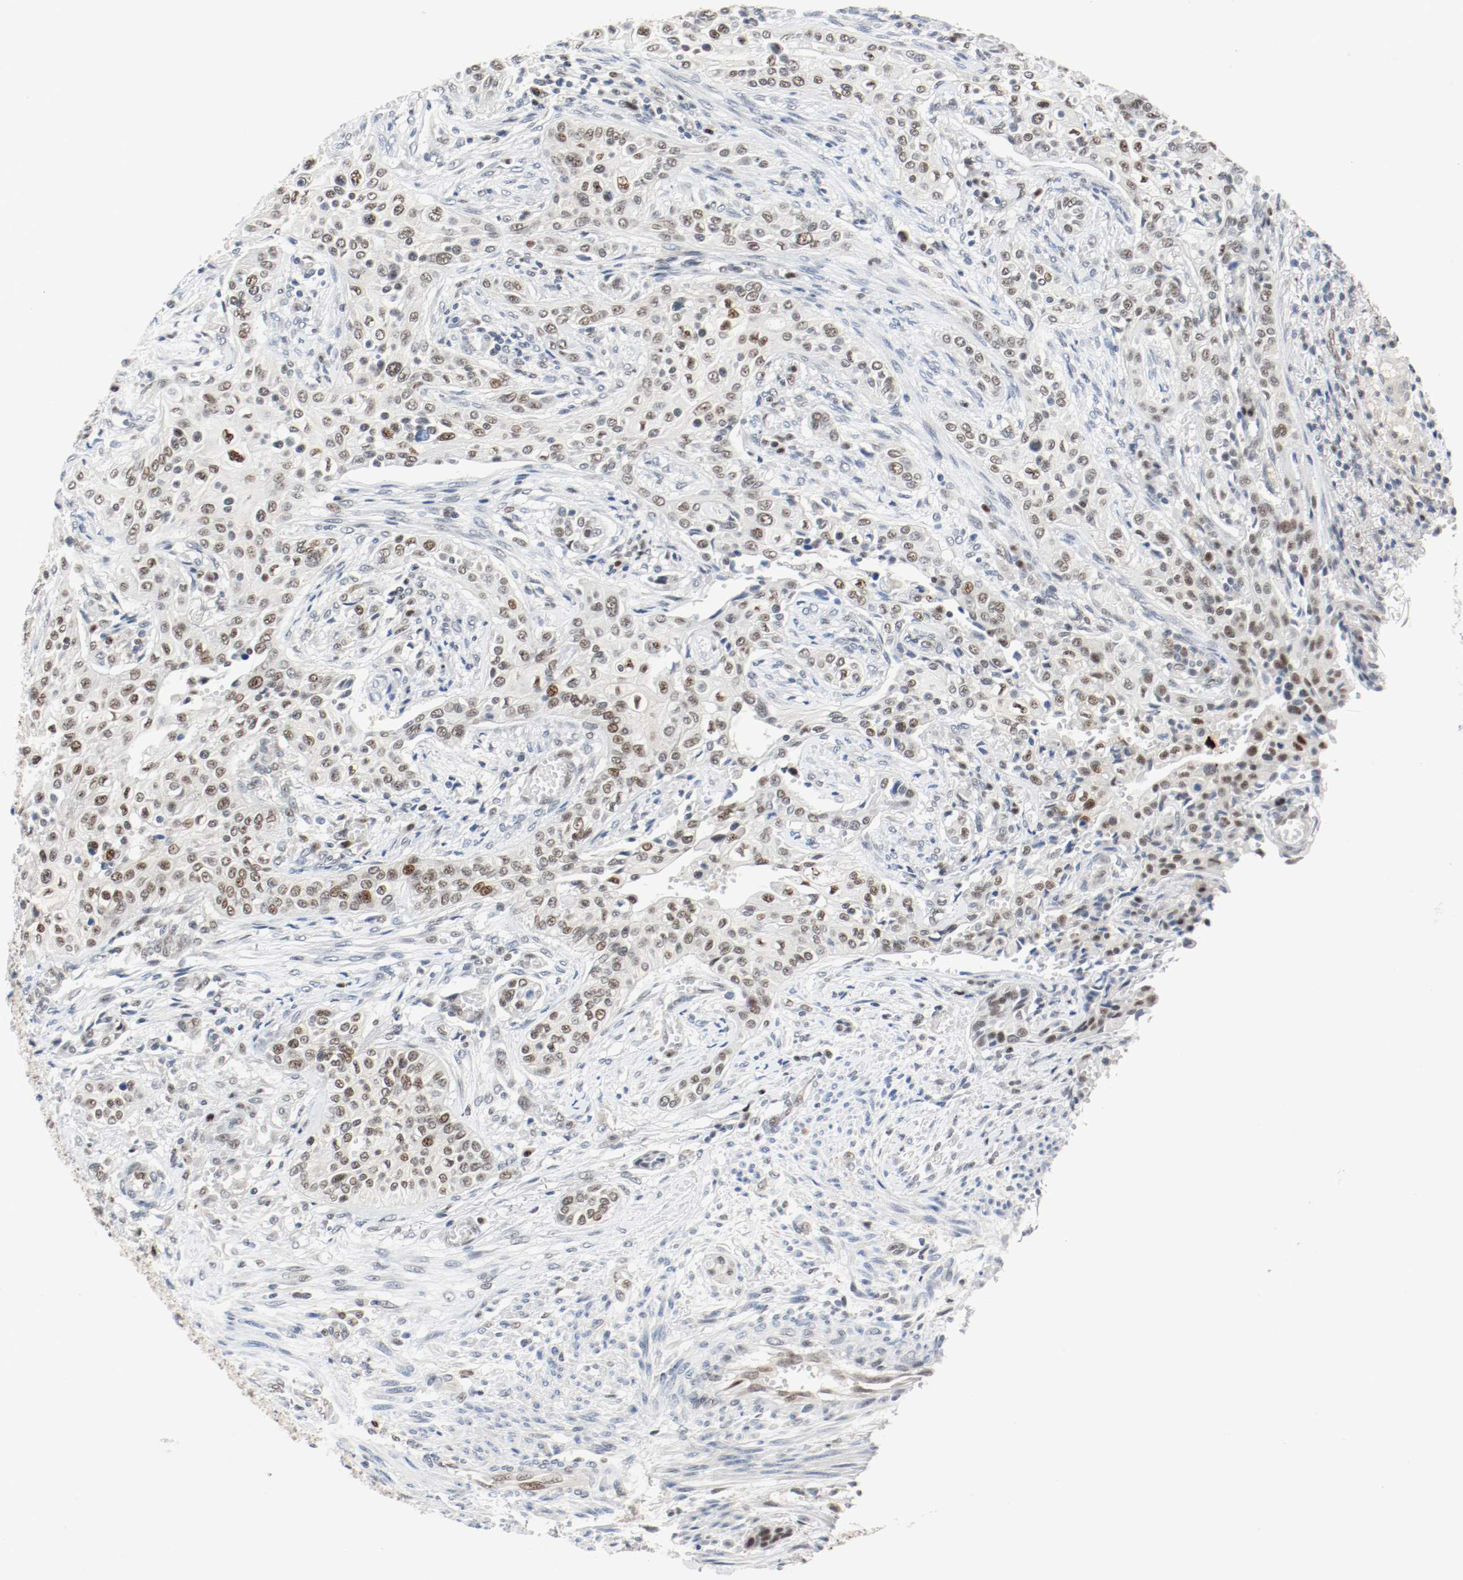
{"staining": {"intensity": "weak", "quantity": "<25%", "location": "nuclear"}, "tissue": "urothelial cancer", "cell_type": "Tumor cells", "image_type": "cancer", "snomed": [{"axis": "morphology", "description": "Urothelial carcinoma, High grade"}, {"axis": "topography", "description": "Urinary bladder"}], "caption": "High magnification brightfield microscopy of urothelial cancer stained with DAB (brown) and counterstained with hematoxylin (blue): tumor cells show no significant expression.", "gene": "ASH1L", "patient": {"sex": "male", "age": 74}}